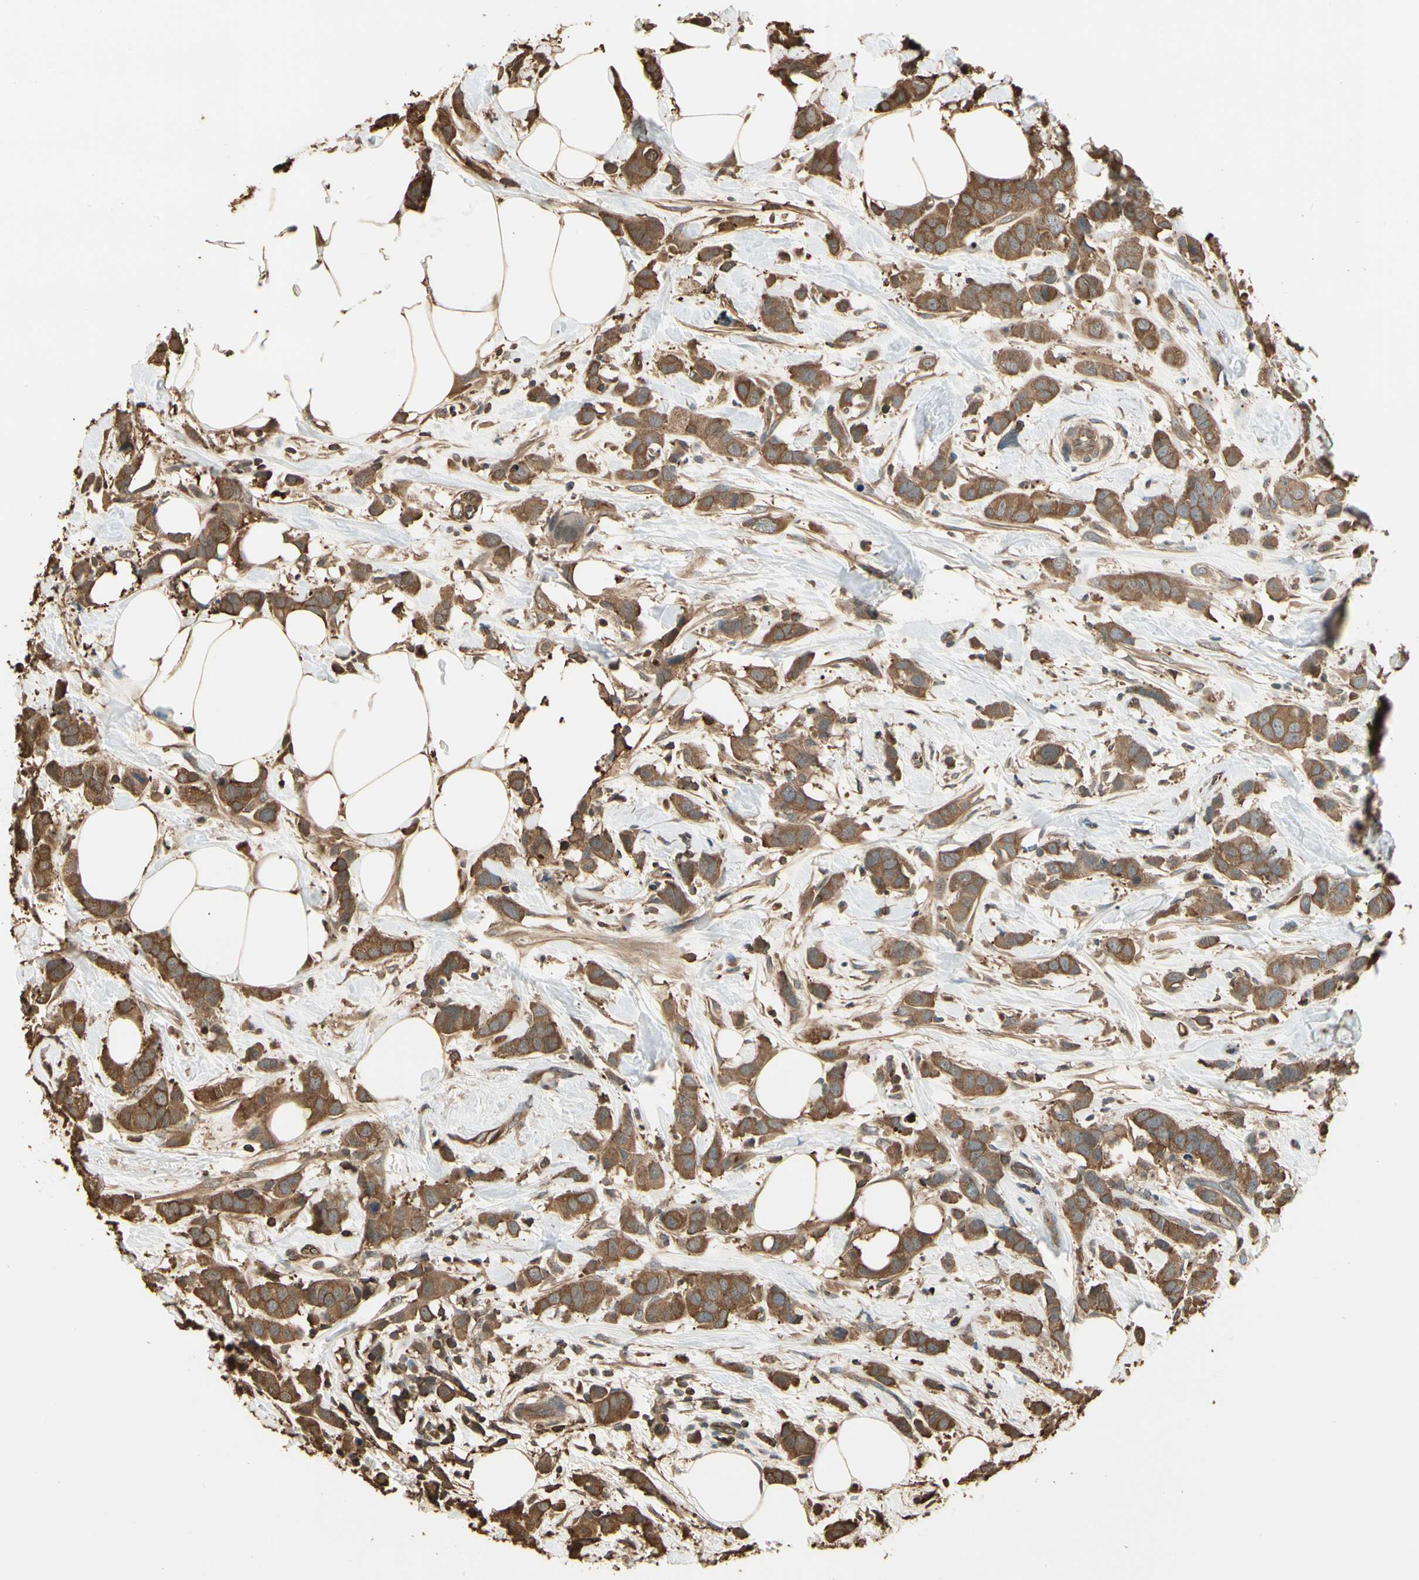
{"staining": {"intensity": "moderate", "quantity": ">75%", "location": "cytoplasmic/membranous"}, "tissue": "breast cancer", "cell_type": "Tumor cells", "image_type": "cancer", "snomed": [{"axis": "morphology", "description": "Normal tissue, NOS"}, {"axis": "morphology", "description": "Duct carcinoma"}, {"axis": "topography", "description": "Breast"}], "caption": "About >75% of tumor cells in human breast cancer (intraductal carcinoma) exhibit moderate cytoplasmic/membranous protein expression as visualized by brown immunohistochemical staining.", "gene": "YWHAE", "patient": {"sex": "female", "age": 50}}